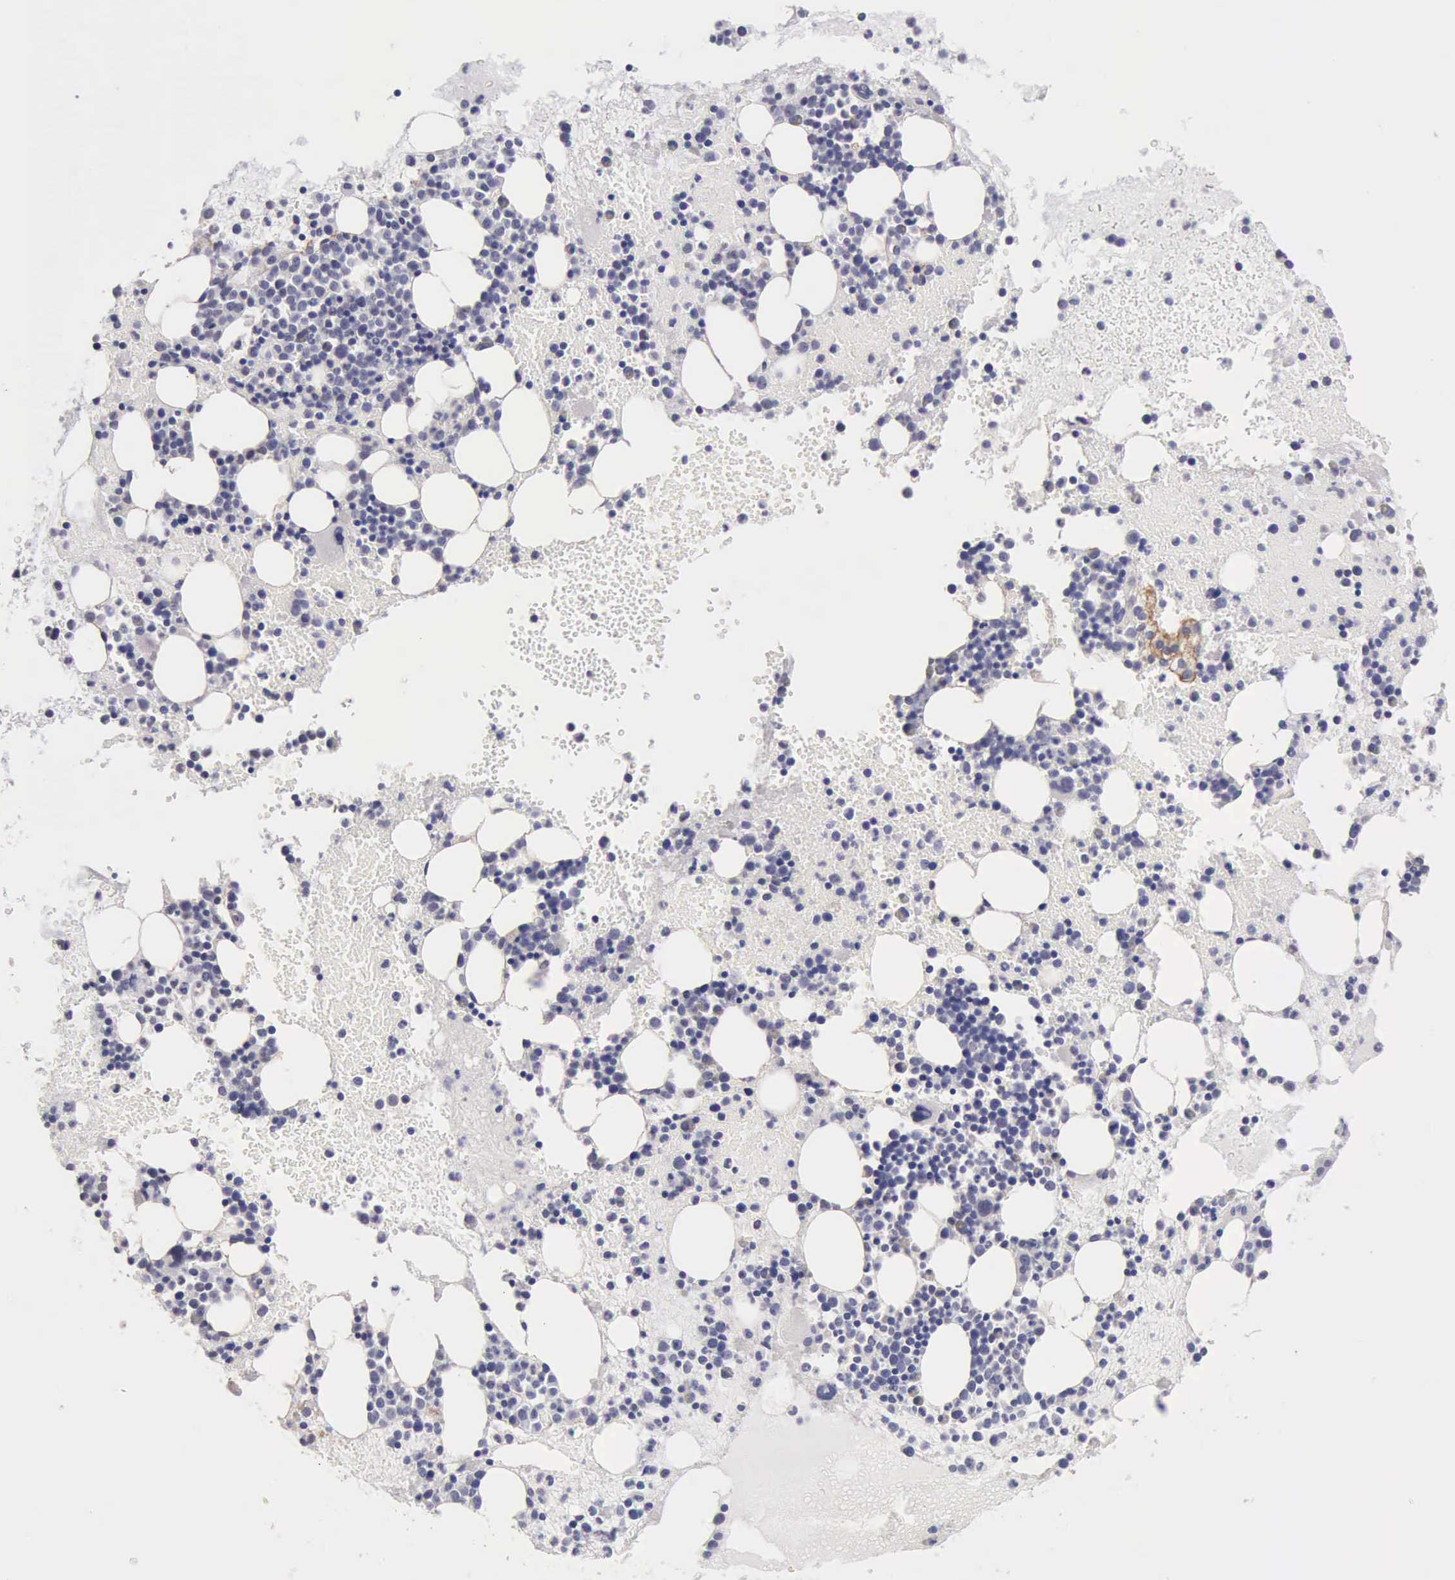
{"staining": {"intensity": "negative", "quantity": "none", "location": "none"}, "tissue": "bone marrow", "cell_type": "Hematopoietic cells", "image_type": "normal", "snomed": [{"axis": "morphology", "description": "Normal tissue, NOS"}, {"axis": "topography", "description": "Bone marrow"}], "caption": "Immunohistochemical staining of normal human bone marrow exhibits no significant expression in hematopoietic cells. (Brightfield microscopy of DAB immunohistochemistry at high magnification).", "gene": "KCND1", "patient": {"sex": "male", "age": 15}}